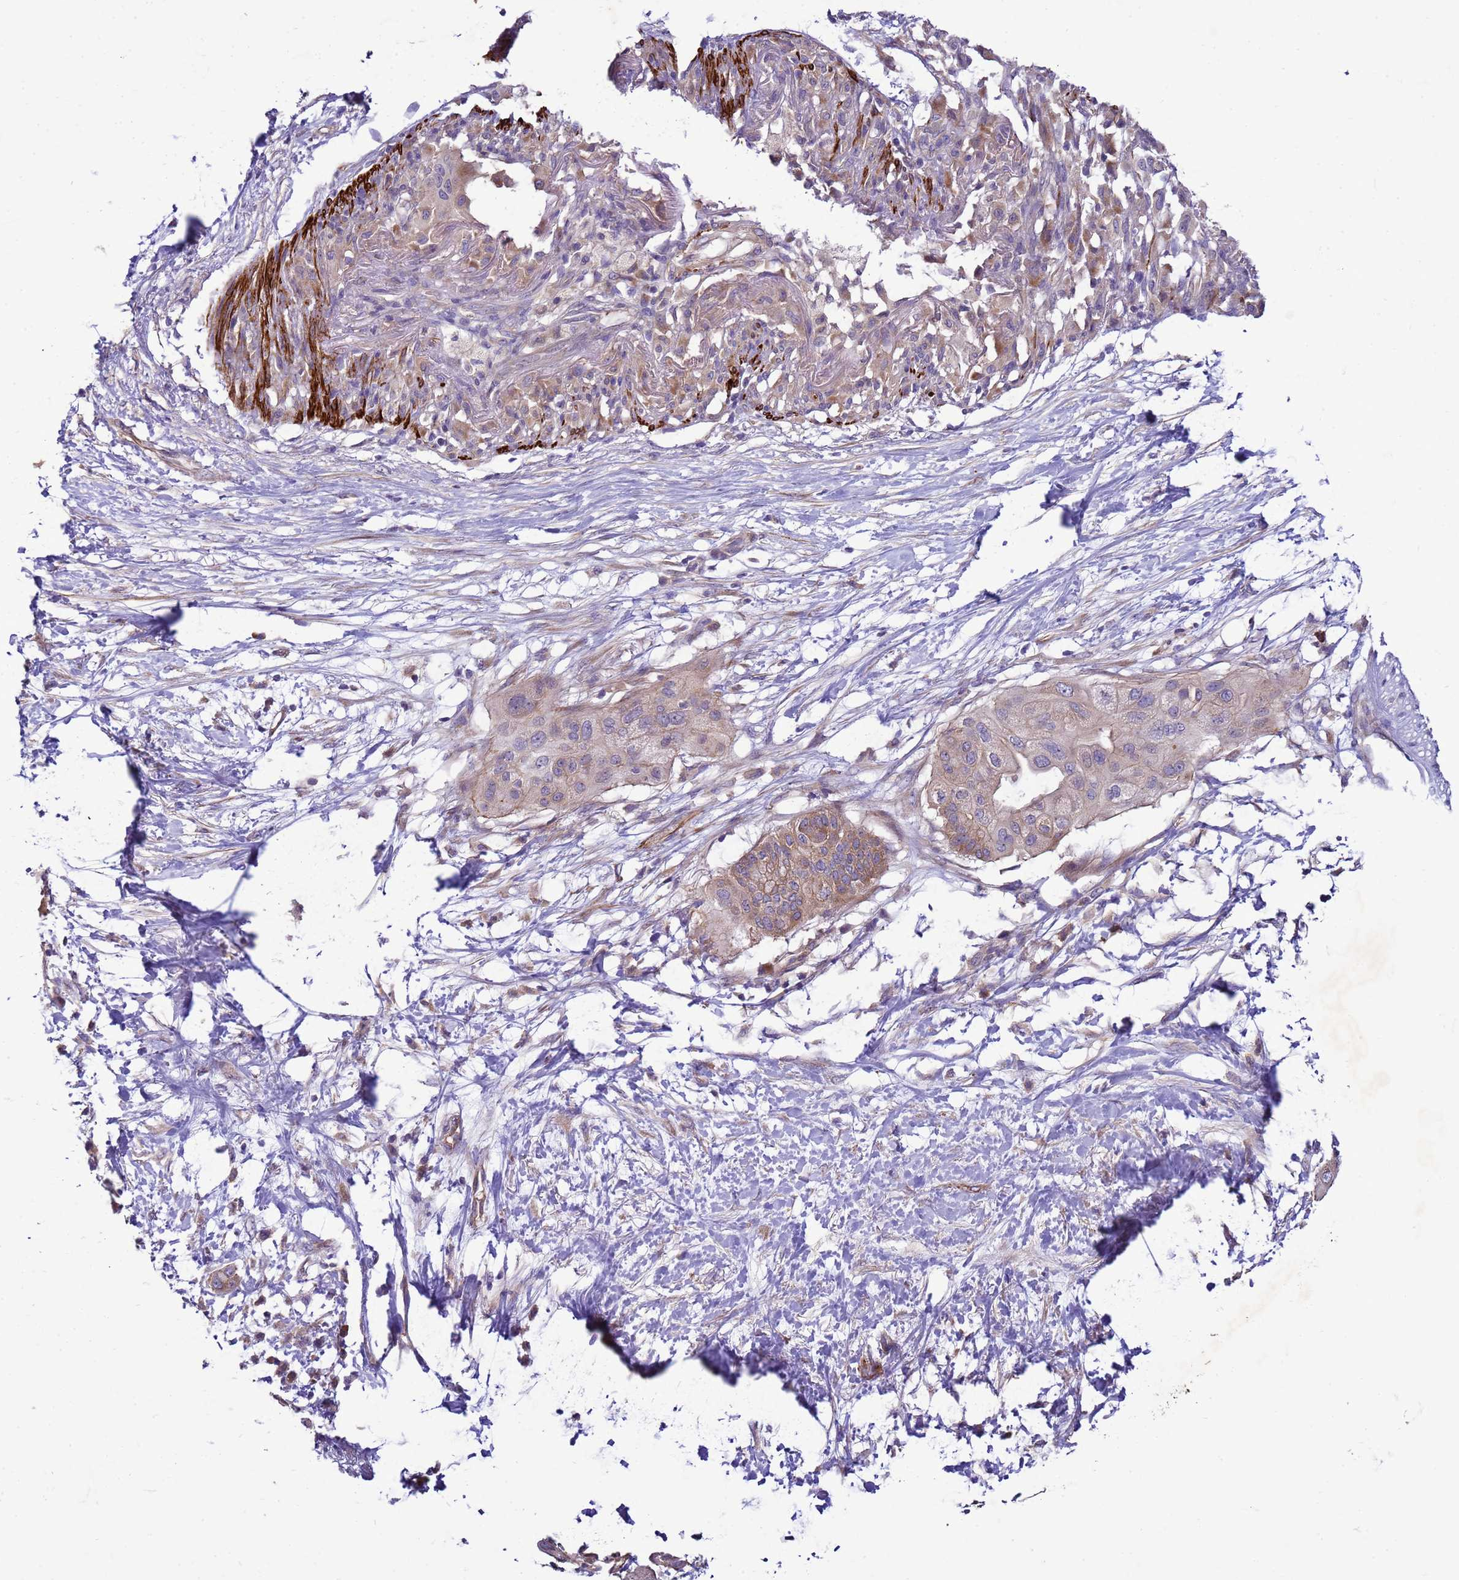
{"staining": {"intensity": "weak", "quantity": "25%-75%", "location": "cytoplasmic/membranous"}, "tissue": "pancreatic cancer", "cell_type": "Tumor cells", "image_type": "cancer", "snomed": [{"axis": "morphology", "description": "Adenocarcinoma, NOS"}, {"axis": "topography", "description": "Pancreas"}], "caption": "DAB immunohistochemical staining of human pancreatic cancer shows weak cytoplasmic/membranous protein expression in approximately 25%-75% of tumor cells.", "gene": "GEN1", "patient": {"sex": "male", "age": 68}}